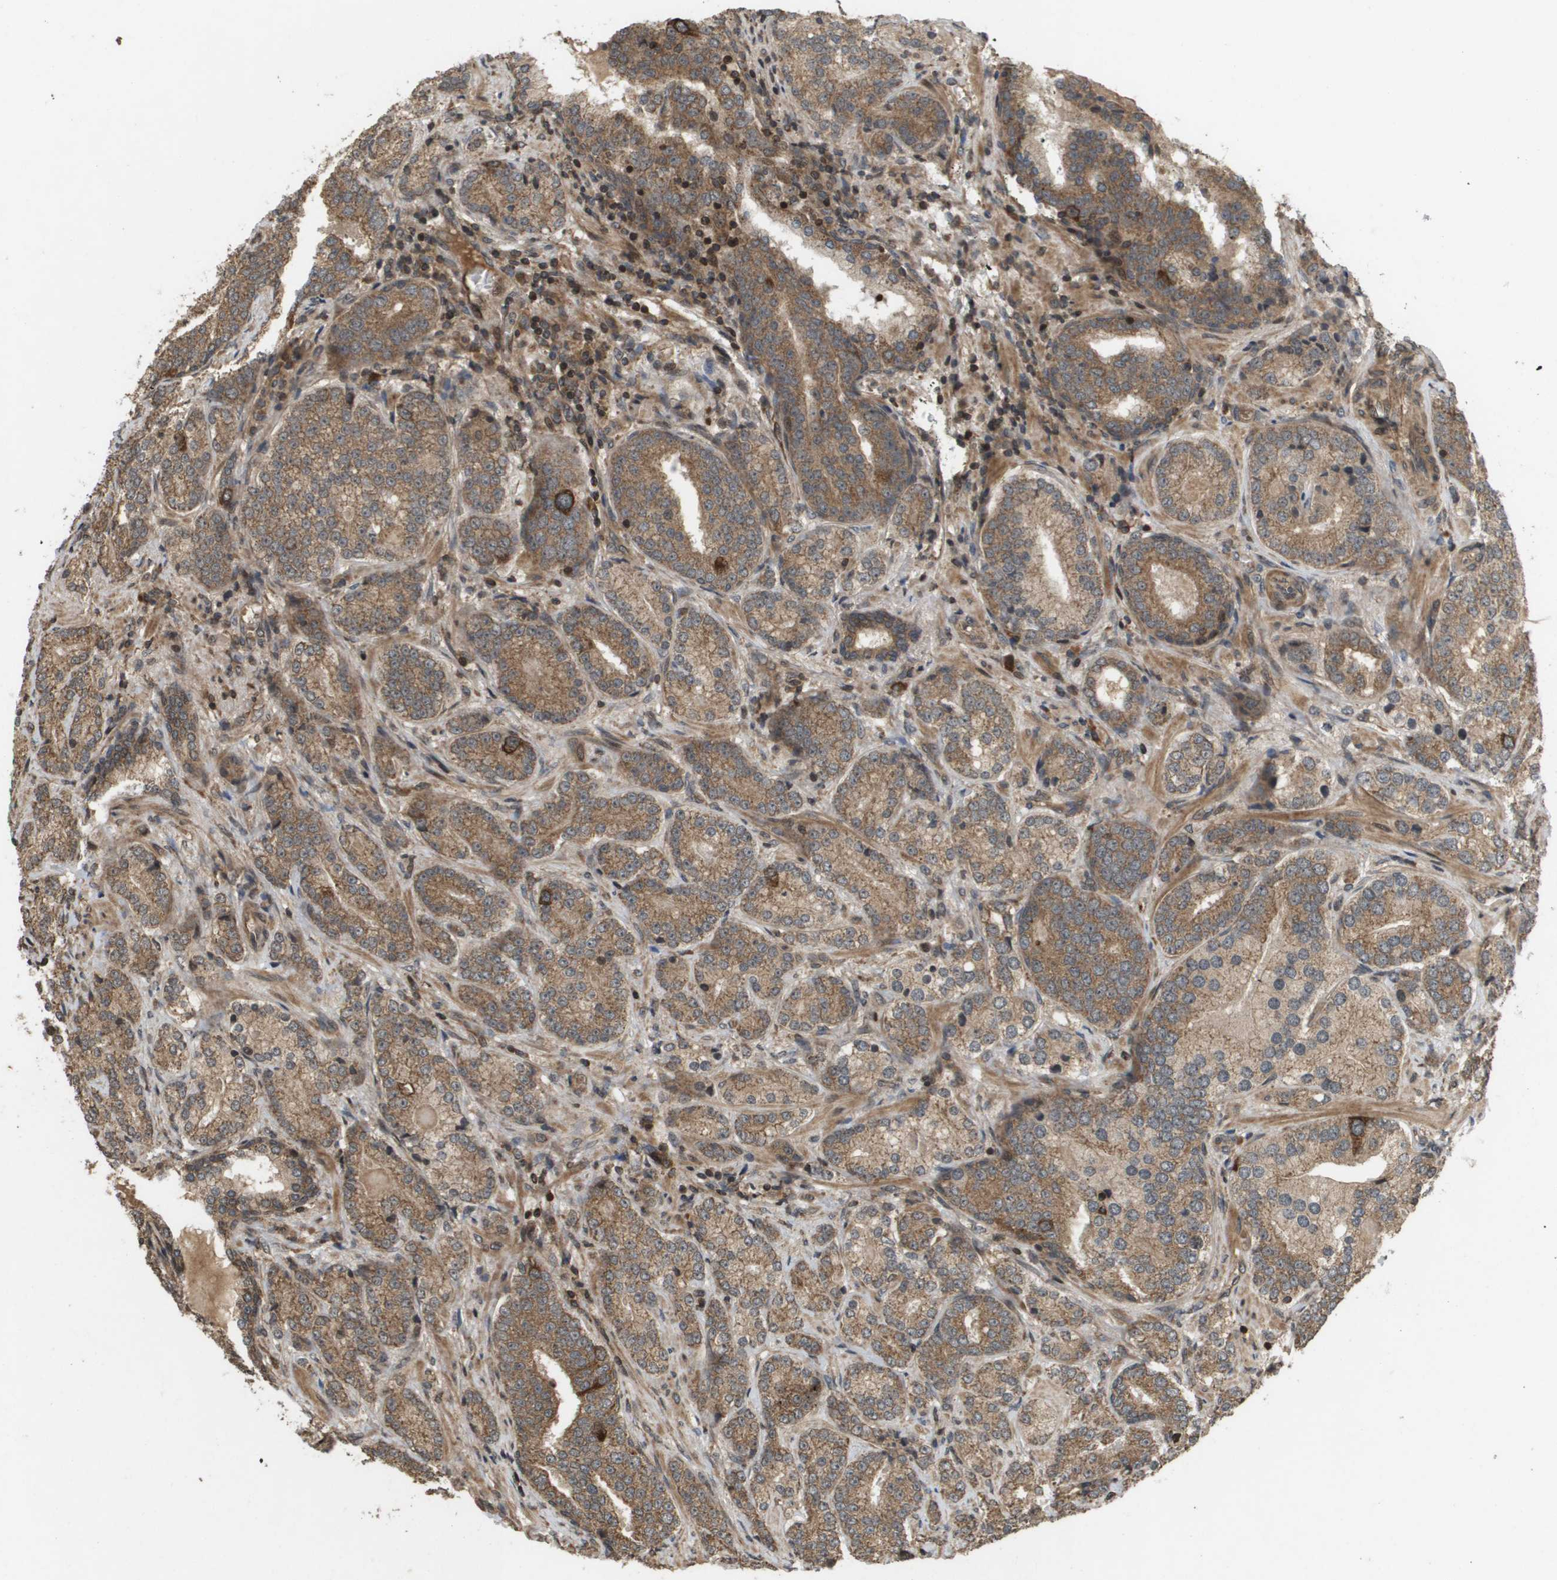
{"staining": {"intensity": "moderate", "quantity": ">75%", "location": "cytoplasmic/membranous"}, "tissue": "prostate cancer", "cell_type": "Tumor cells", "image_type": "cancer", "snomed": [{"axis": "morphology", "description": "Adenocarcinoma, High grade"}, {"axis": "topography", "description": "Prostate"}], "caption": "An image of high-grade adenocarcinoma (prostate) stained for a protein displays moderate cytoplasmic/membranous brown staining in tumor cells. Nuclei are stained in blue.", "gene": "KIF11", "patient": {"sex": "male", "age": 61}}